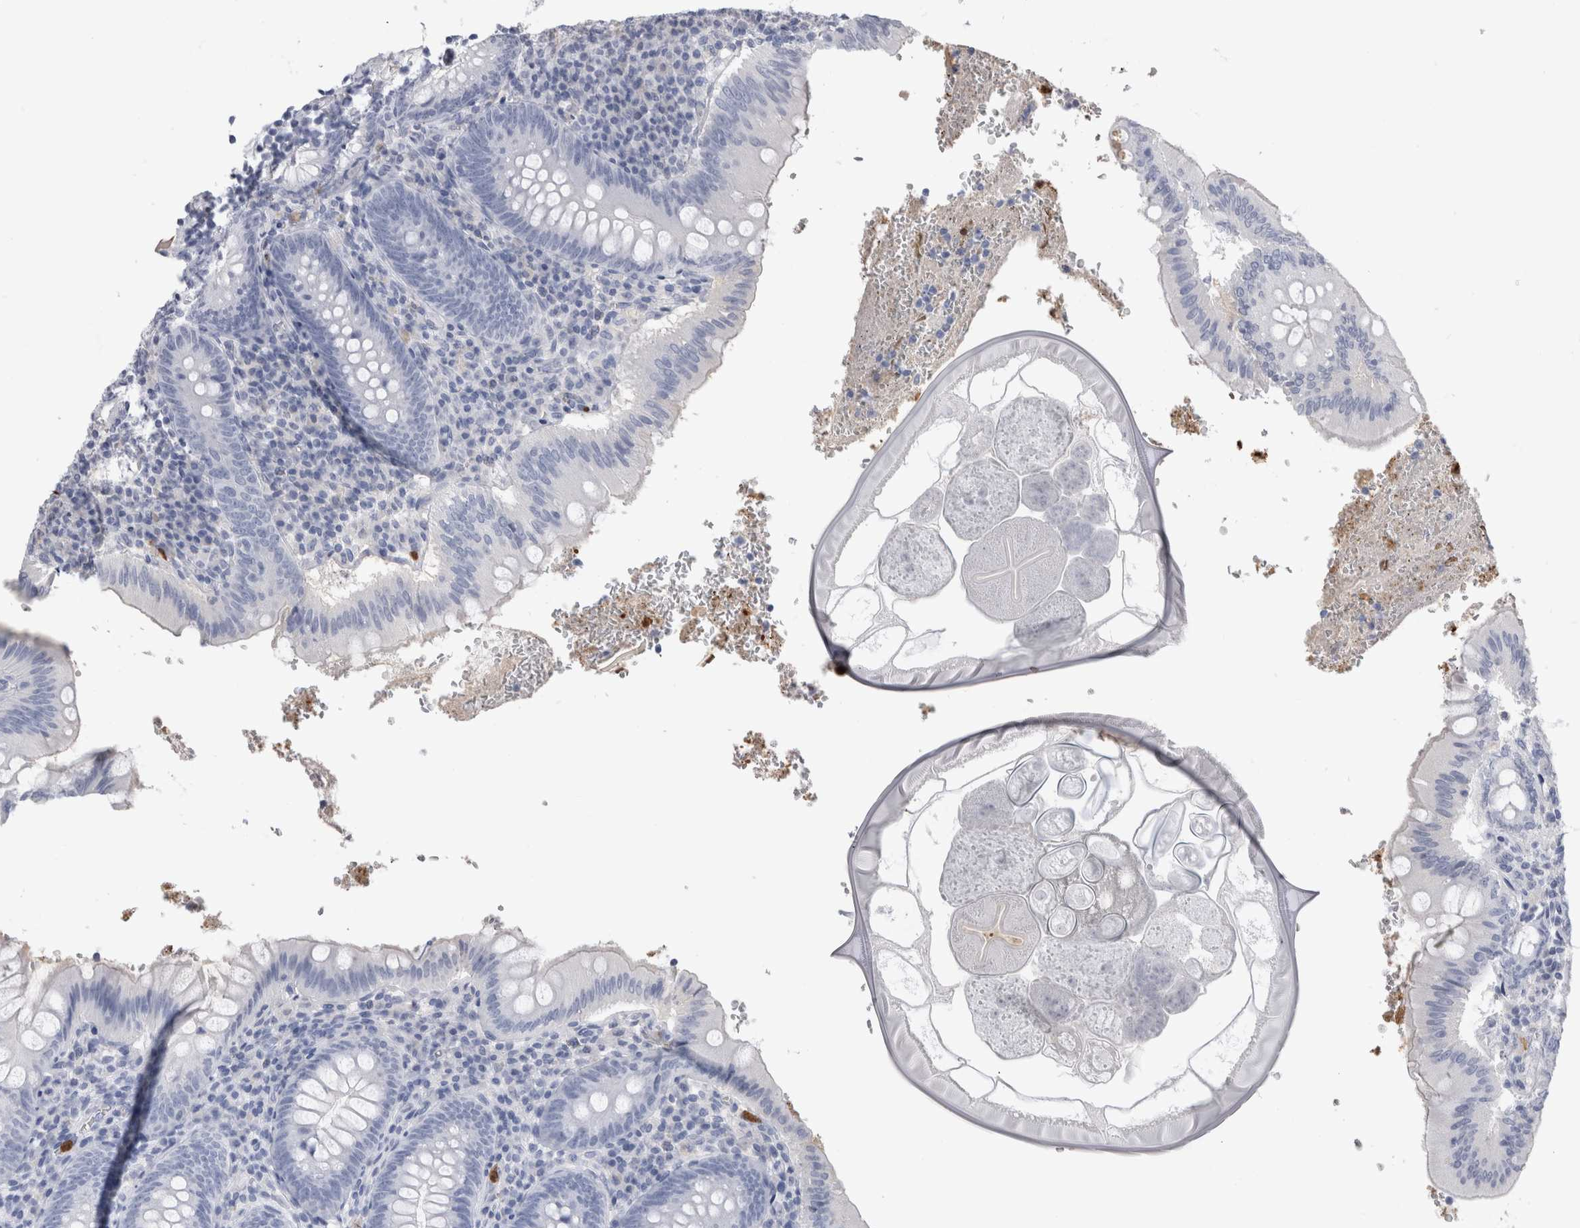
{"staining": {"intensity": "negative", "quantity": "none", "location": "none"}, "tissue": "appendix", "cell_type": "Glandular cells", "image_type": "normal", "snomed": [{"axis": "morphology", "description": "Normal tissue, NOS"}, {"axis": "topography", "description": "Appendix"}], "caption": "The IHC micrograph has no significant staining in glandular cells of appendix.", "gene": "S100A12", "patient": {"sex": "male", "age": 8}}